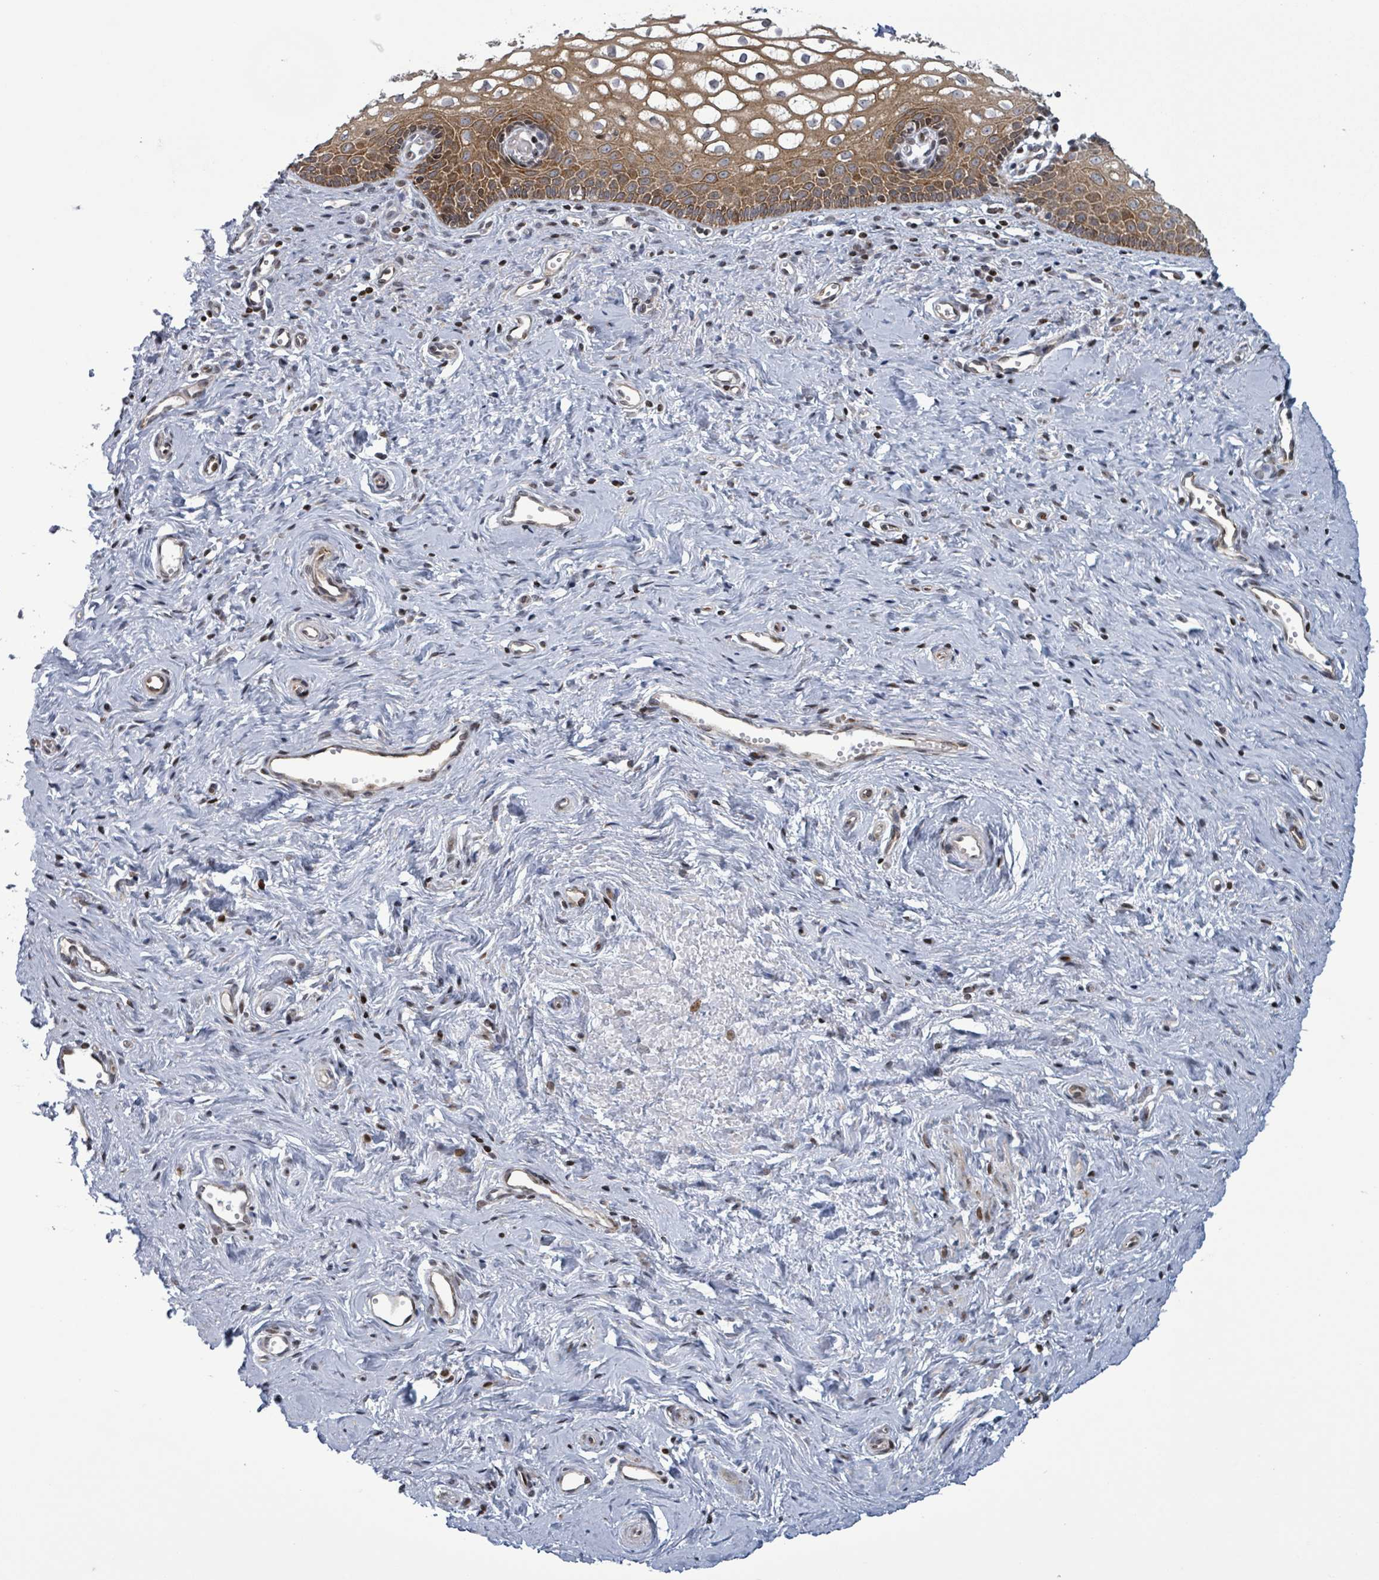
{"staining": {"intensity": "moderate", "quantity": ">75%", "location": "cytoplasmic/membranous"}, "tissue": "vagina", "cell_type": "Squamous epithelial cells", "image_type": "normal", "snomed": [{"axis": "morphology", "description": "Normal tissue, NOS"}, {"axis": "topography", "description": "Vagina"}], "caption": "Immunohistochemical staining of benign vagina demonstrates medium levels of moderate cytoplasmic/membranous expression in about >75% of squamous epithelial cells. (IHC, brightfield microscopy, high magnification).", "gene": "FNDC4", "patient": {"sex": "female", "age": 59}}